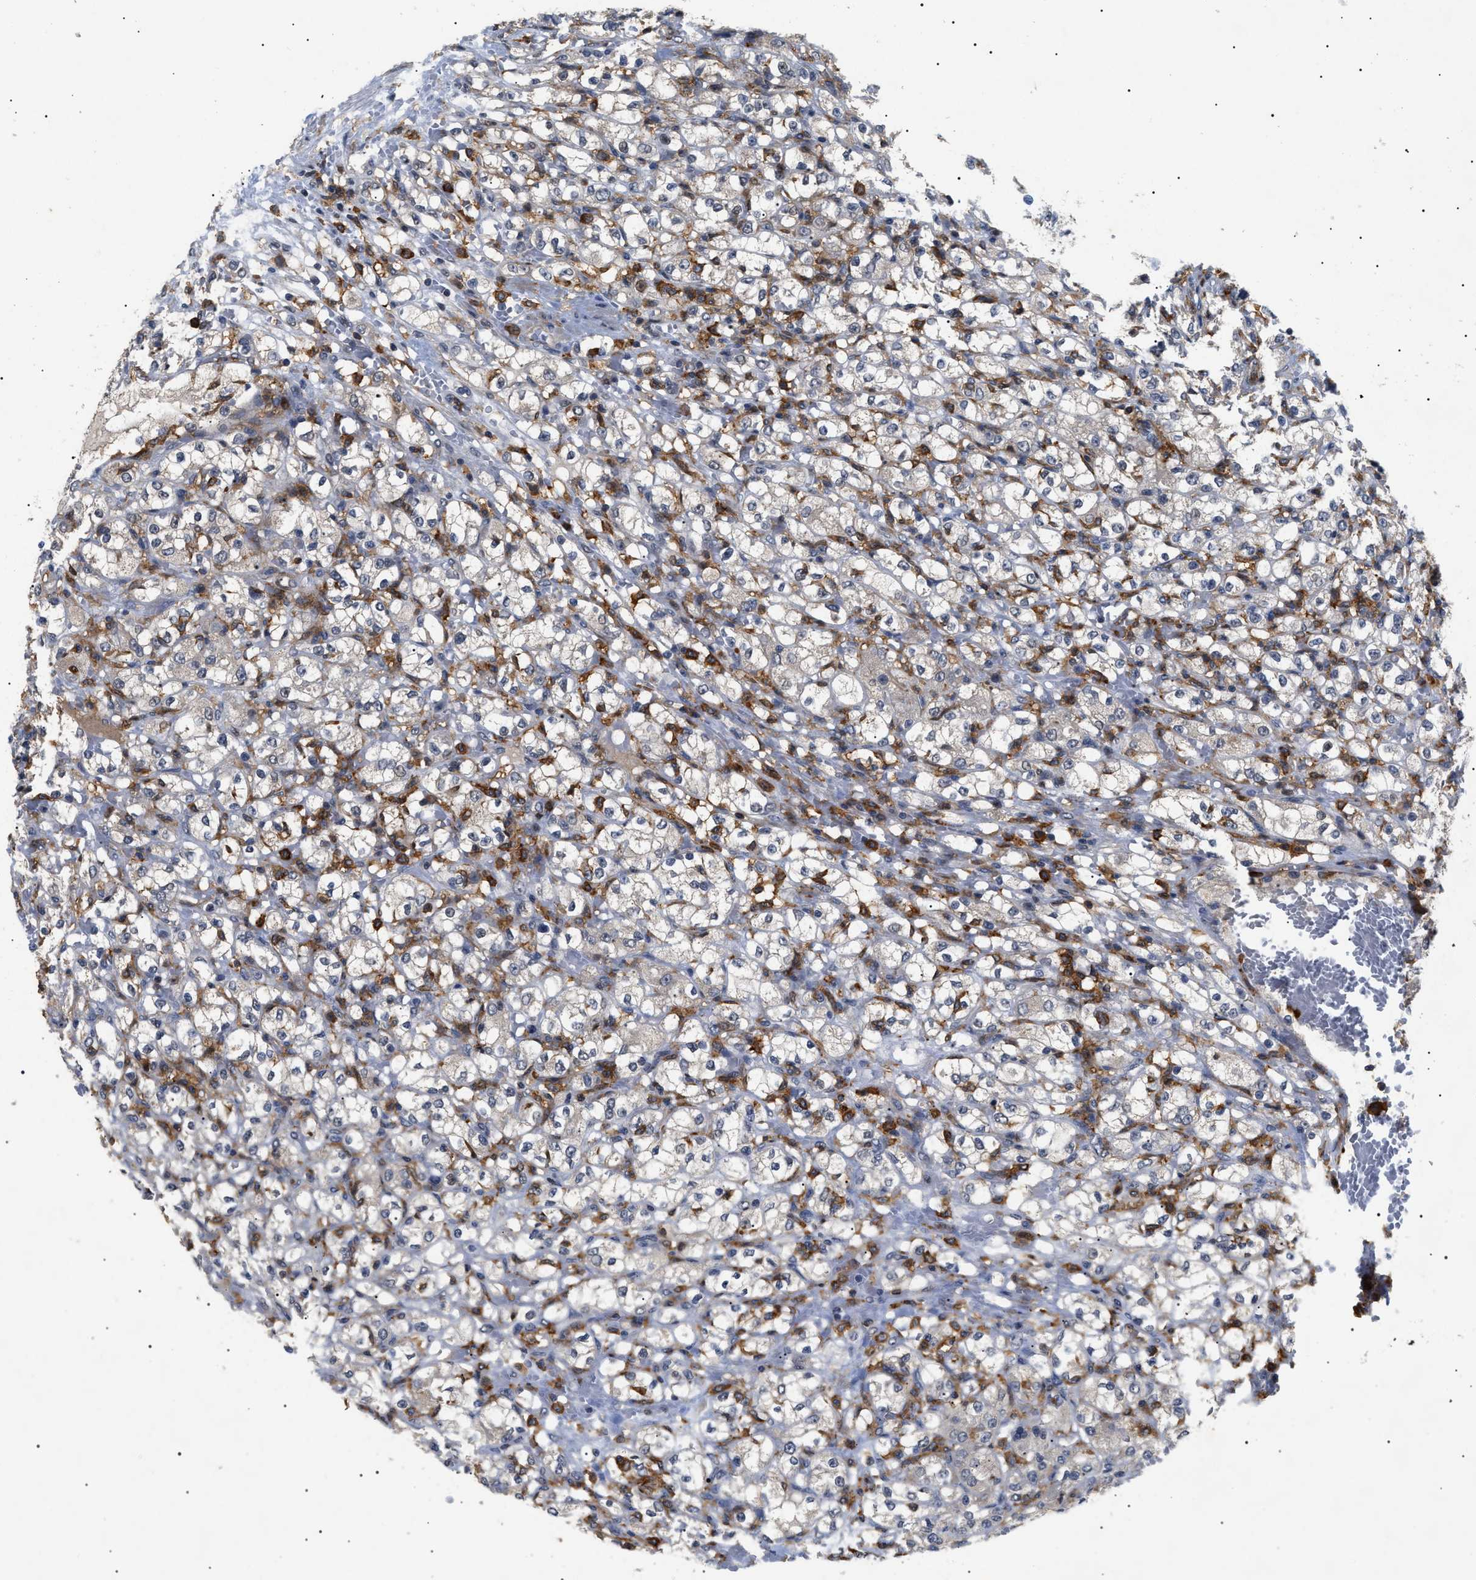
{"staining": {"intensity": "negative", "quantity": "none", "location": "none"}, "tissue": "renal cancer", "cell_type": "Tumor cells", "image_type": "cancer", "snomed": [{"axis": "morphology", "description": "Normal tissue, NOS"}, {"axis": "morphology", "description": "Adenocarcinoma, NOS"}, {"axis": "topography", "description": "Kidney"}], "caption": "IHC of human adenocarcinoma (renal) shows no staining in tumor cells.", "gene": "CD300A", "patient": {"sex": "male", "age": 61}}